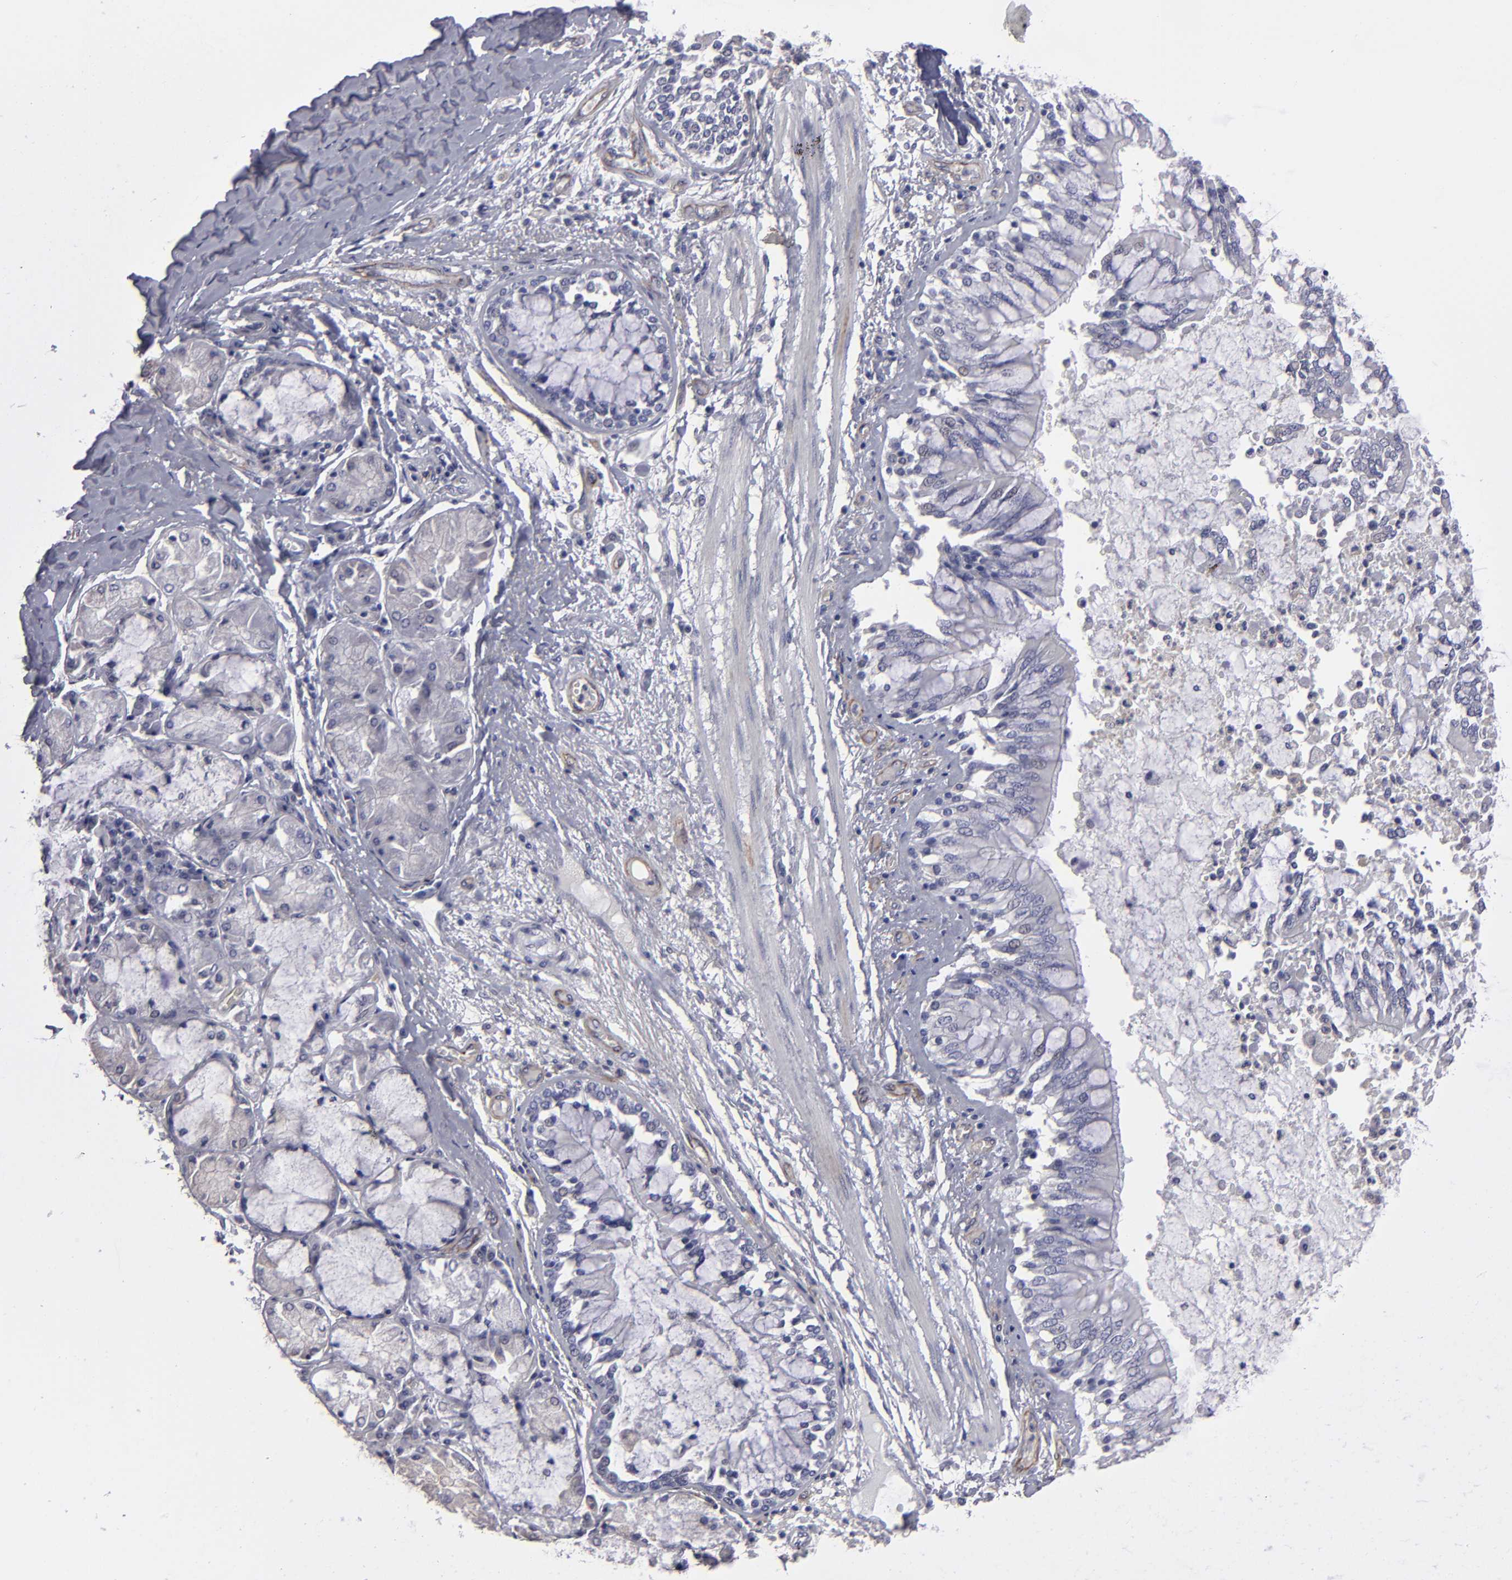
{"staining": {"intensity": "weak", "quantity": "25%-75%", "location": "cytoplasmic/membranous"}, "tissue": "bronchus", "cell_type": "Respiratory epithelial cells", "image_type": "normal", "snomed": [{"axis": "morphology", "description": "Normal tissue, NOS"}, {"axis": "topography", "description": "Cartilage tissue"}, {"axis": "topography", "description": "Bronchus"}, {"axis": "topography", "description": "Lung"}], "caption": "Bronchus stained with immunohistochemistry displays weak cytoplasmic/membranous expression in about 25%-75% of respiratory epithelial cells. (DAB = brown stain, brightfield microscopy at high magnification).", "gene": "ZNF175", "patient": {"sex": "female", "age": 49}}